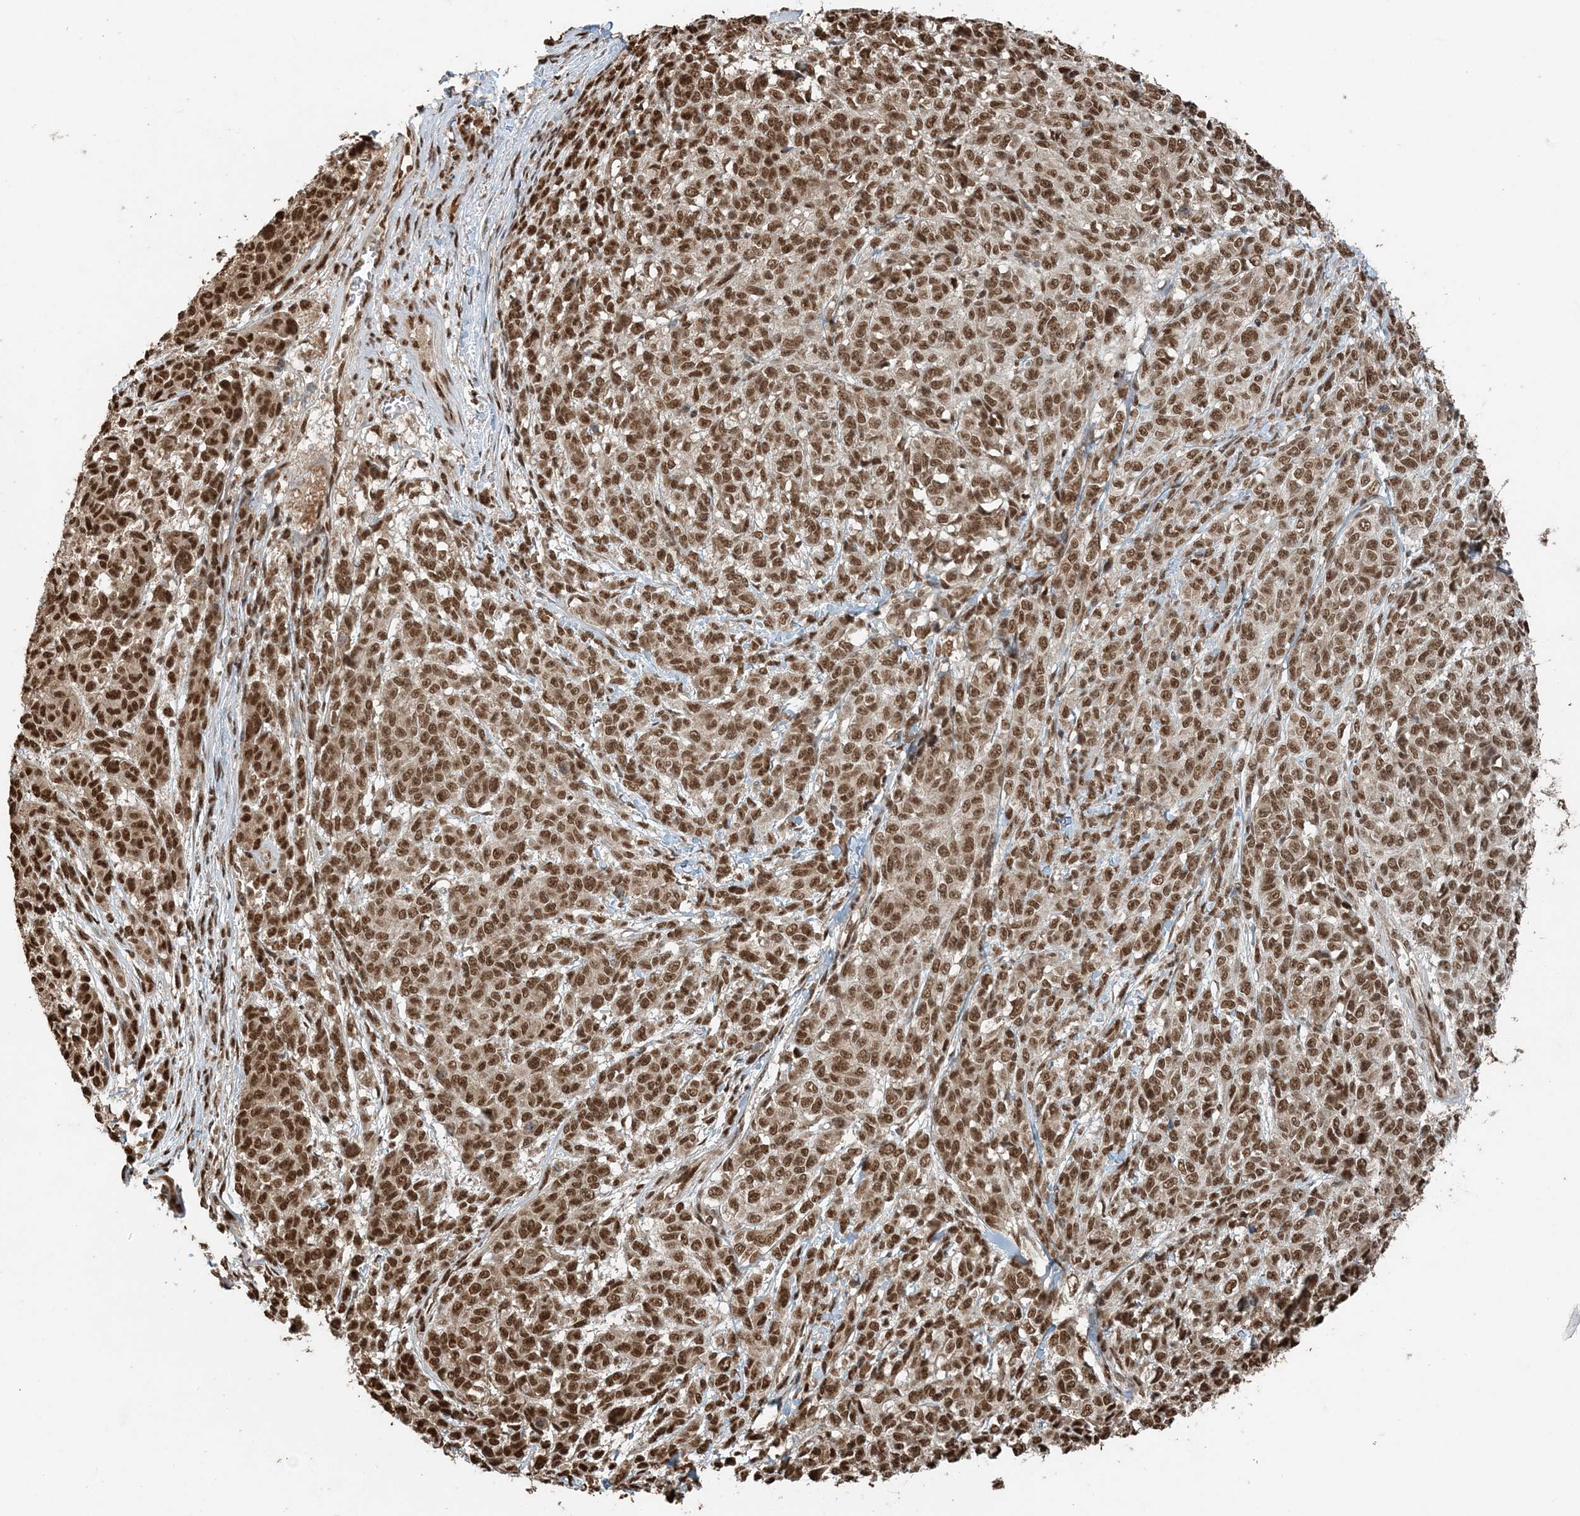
{"staining": {"intensity": "moderate", "quantity": ">75%", "location": "nuclear"}, "tissue": "melanoma", "cell_type": "Tumor cells", "image_type": "cancer", "snomed": [{"axis": "morphology", "description": "Malignant melanoma, NOS"}, {"axis": "topography", "description": "Skin"}], "caption": "High-magnification brightfield microscopy of malignant melanoma stained with DAB (3,3'-diaminobenzidine) (brown) and counterstained with hematoxylin (blue). tumor cells exhibit moderate nuclear expression is identified in about>75% of cells. The protein of interest is shown in brown color, while the nuclei are stained blue.", "gene": "ARHGAP35", "patient": {"sex": "male", "age": 49}}